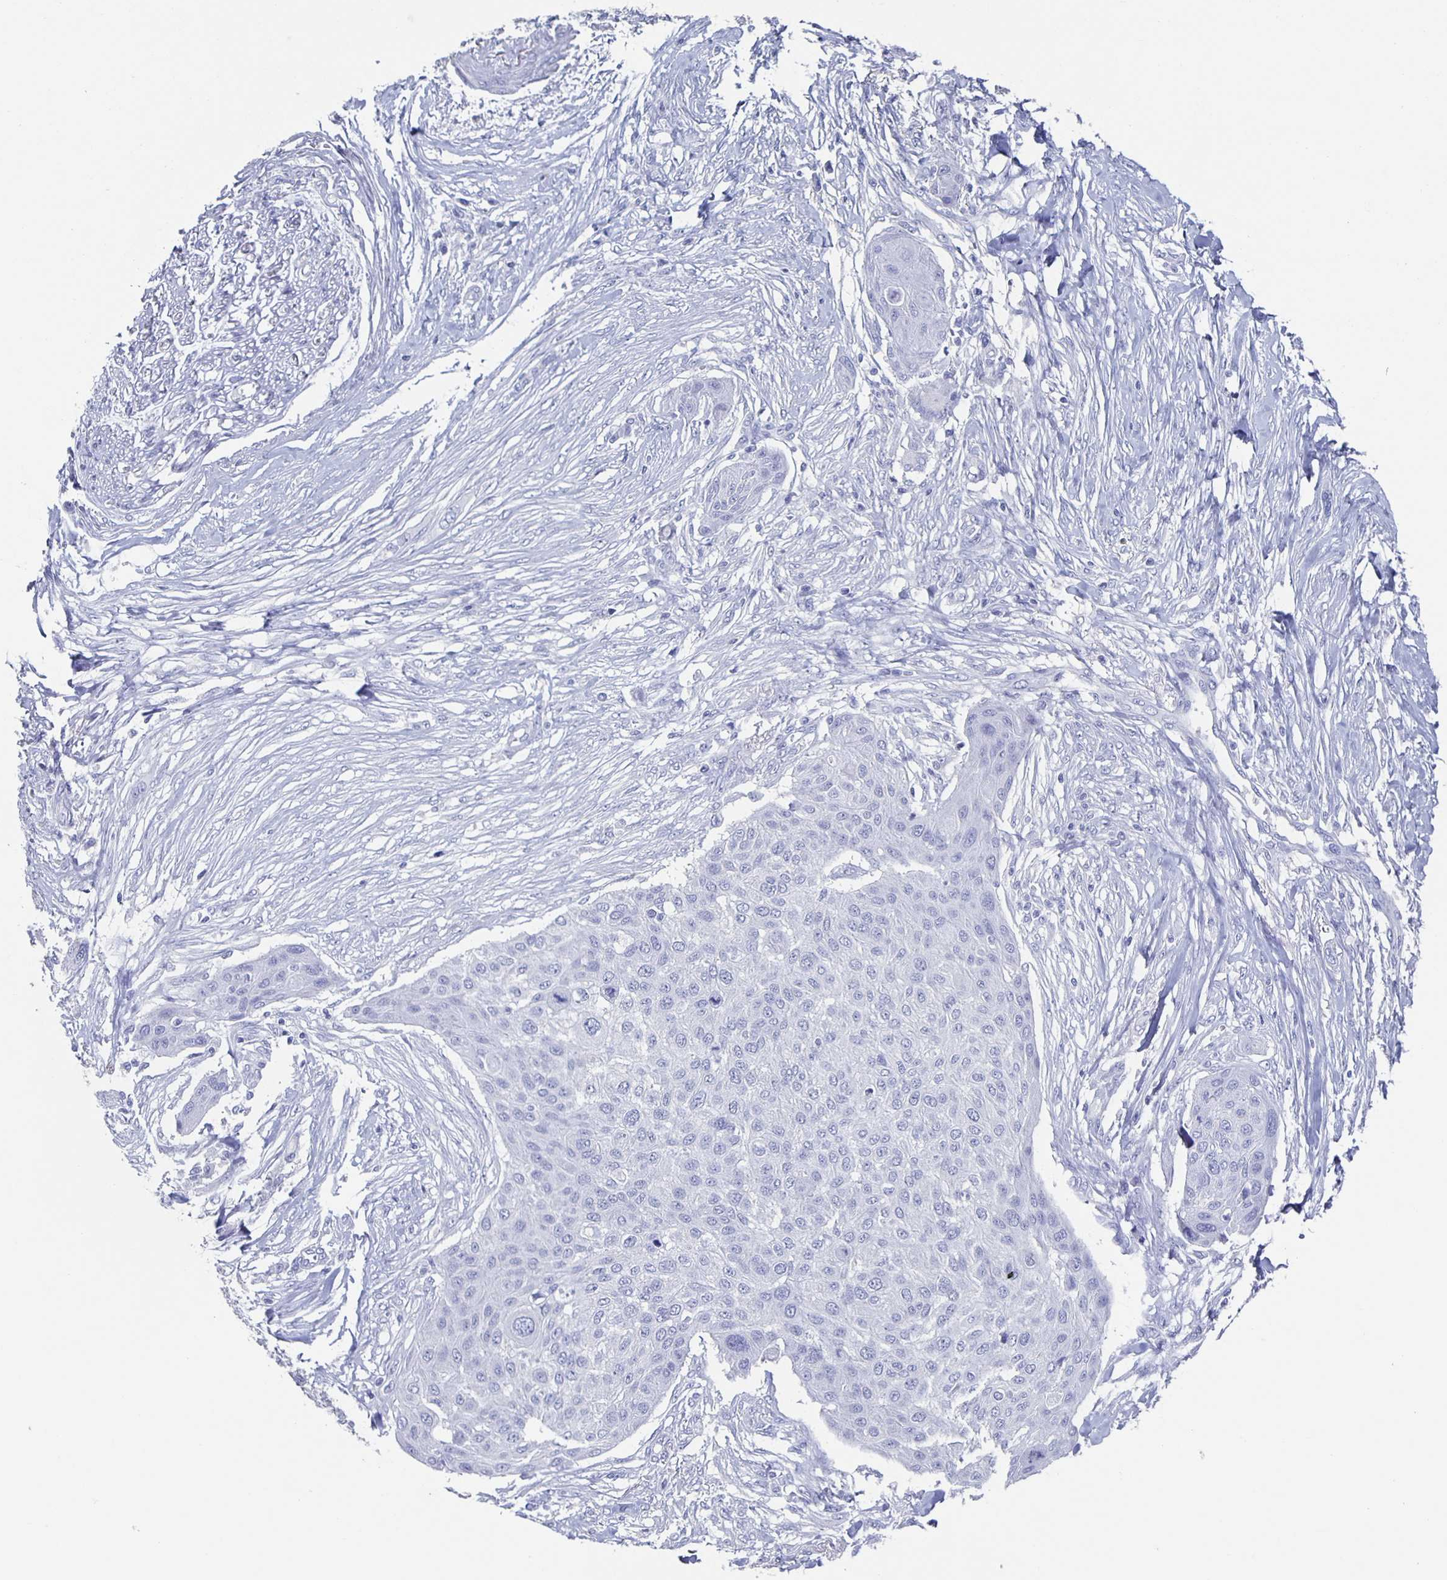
{"staining": {"intensity": "negative", "quantity": "none", "location": "none"}, "tissue": "skin cancer", "cell_type": "Tumor cells", "image_type": "cancer", "snomed": [{"axis": "morphology", "description": "Squamous cell carcinoma, NOS"}, {"axis": "topography", "description": "Skin"}], "caption": "This micrograph is of skin squamous cell carcinoma stained with immunohistochemistry to label a protein in brown with the nuclei are counter-stained blue. There is no staining in tumor cells.", "gene": "SLC34A2", "patient": {"sex": "female", "age": 87}}